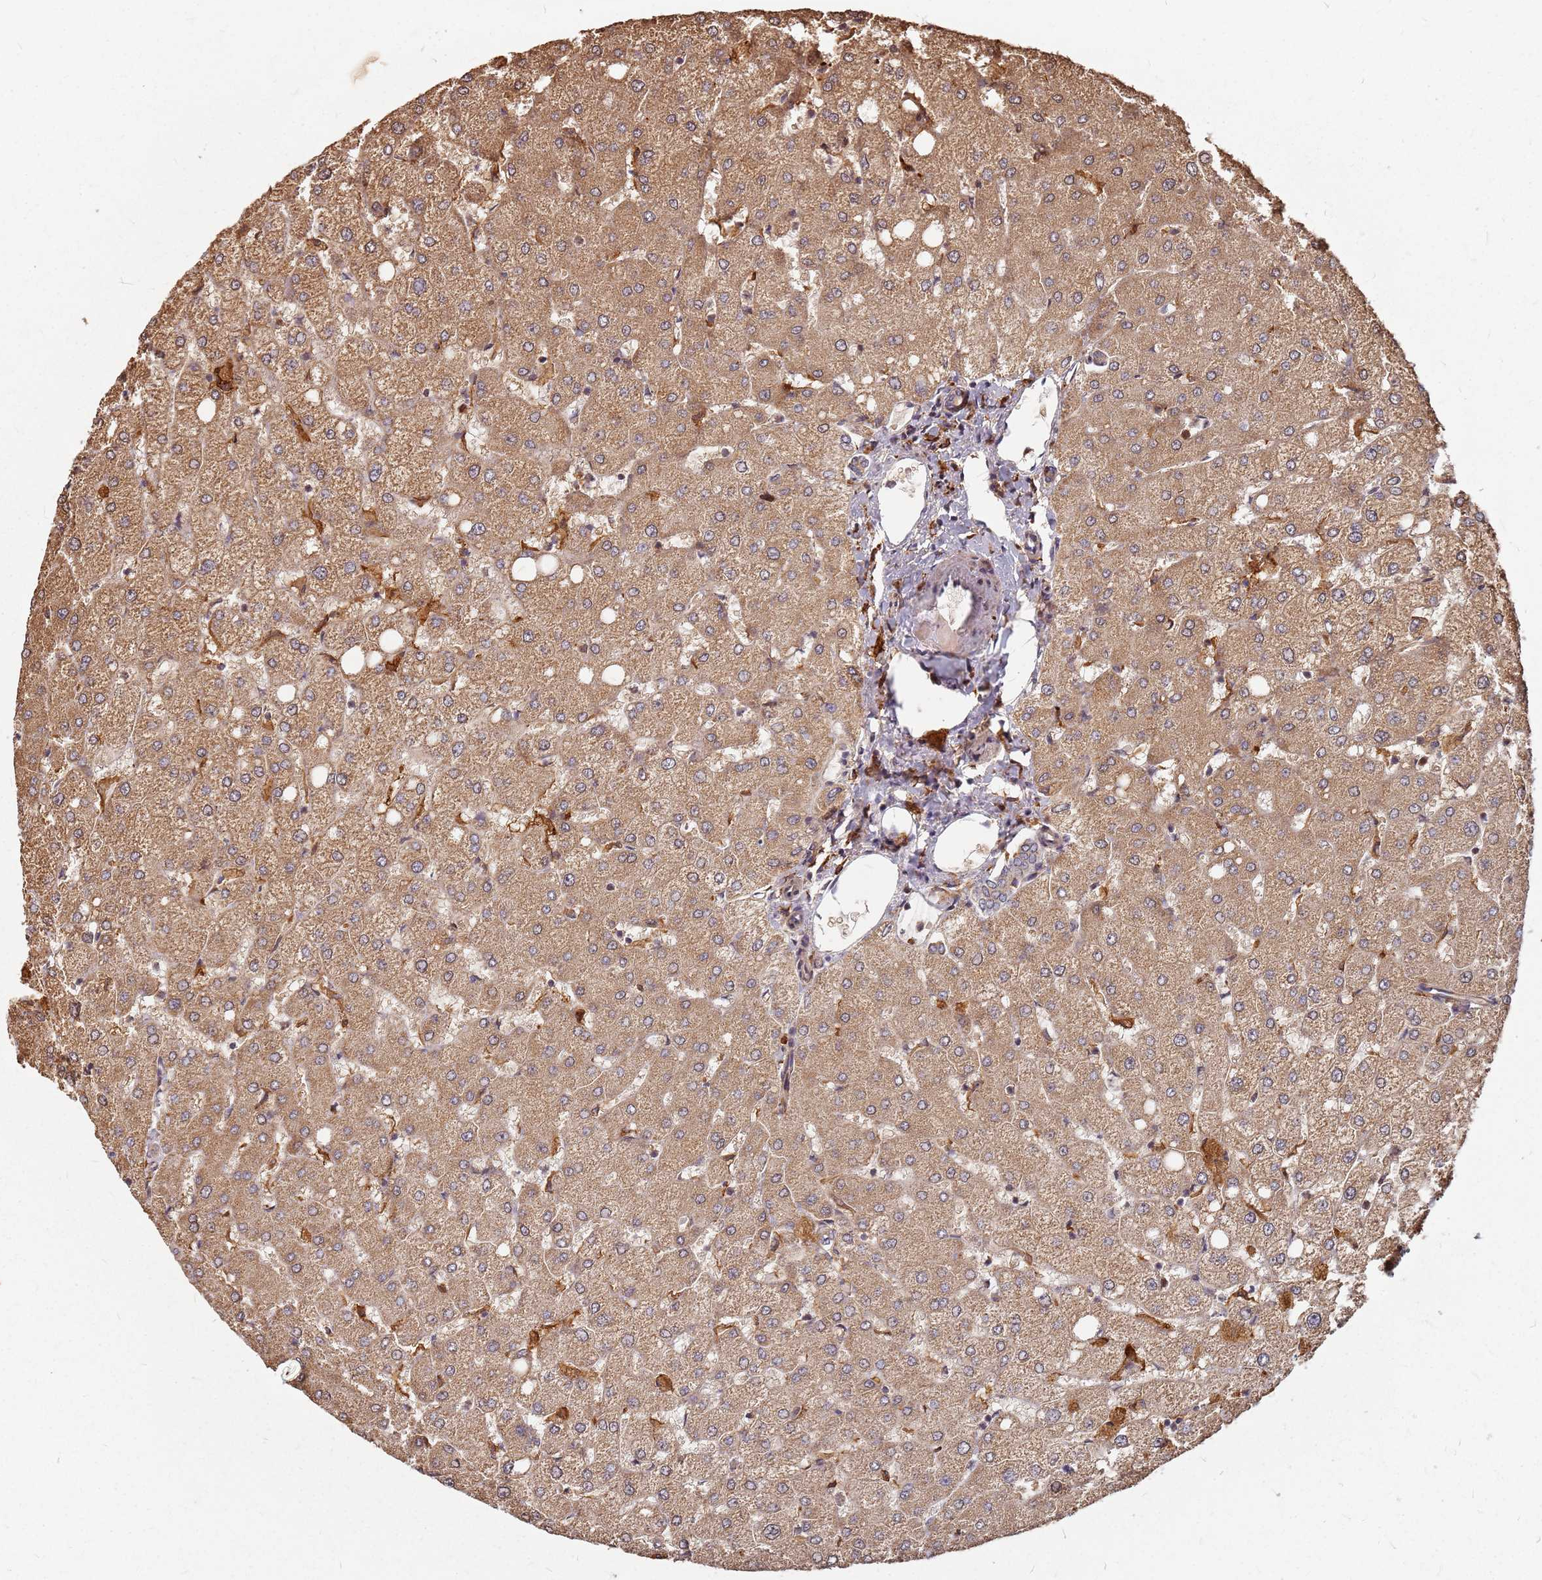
{"staining": {"intensity": "weak", "quantity": ">75%", "location": "cytoplasmic/membranous"}, "tissue": "liver", "cell_type": "Cholangiocytes", "image_type": "normal", "snomed": [{"axis": "morphology", "description": "Normal tissue, NOS"}, {"axis": "topography", "description": "Liver"}], "caption": "The histopathology image reveals a brown stain indicating the presence of a protein in the cytoplasmic/membranous of cholangiocytes in liver.", "gene": "TRABD", "patient": {"sex": "female", "age": 54}}